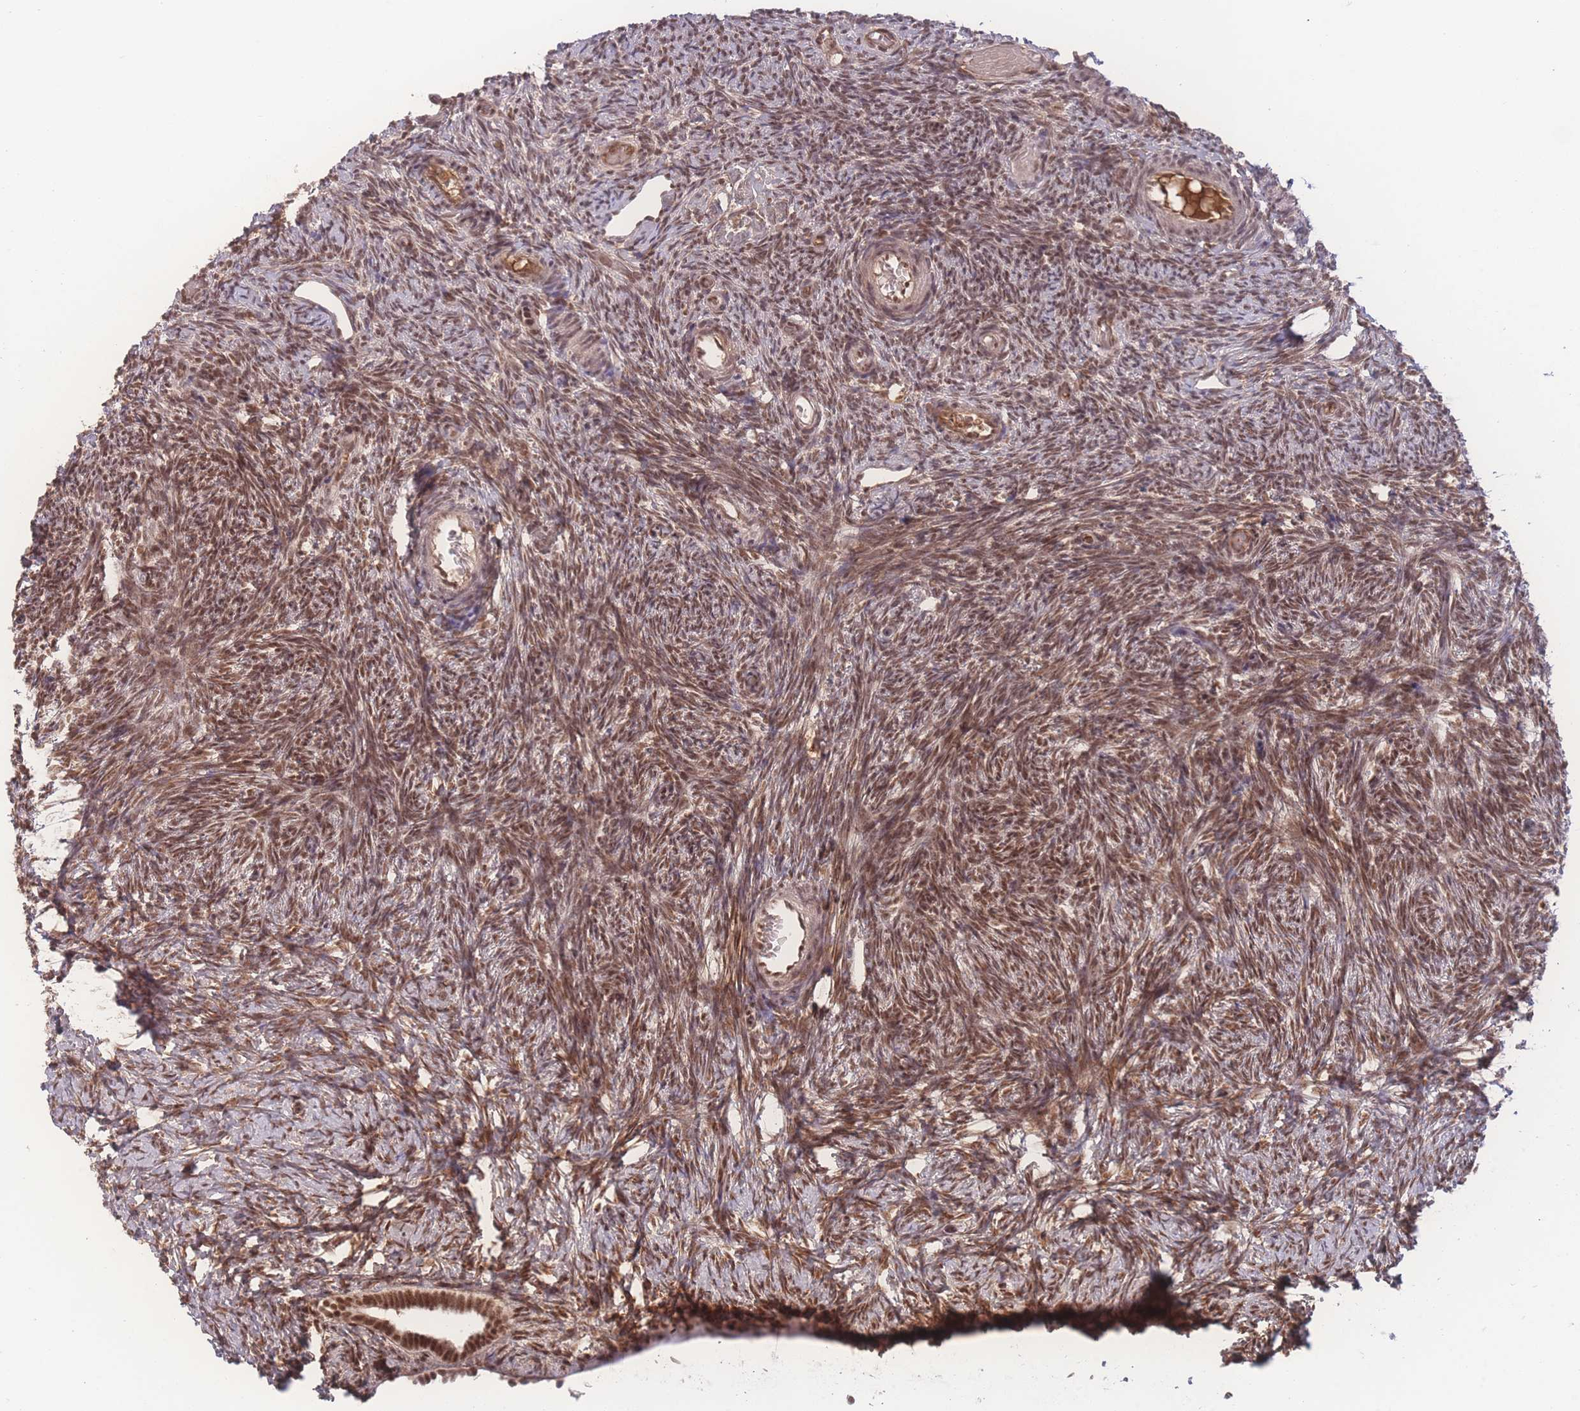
{"staining": {"intensity": "moderate", "quantity": ">75%", "location": "cytoplasmic/membranous,nuclear"}, "tissue": "ovary", "cell_type": "Ovarian stroma cells", "image_type": "normal", "snomed": [{"axis": "morphology", "description": "Normal tissue, NOS"}, {"axis": "topography", "description": "Ovary"}], "caption": "DAB (3,3'-diaminobenzidine) immunohistochemical staining of benign ovary displays moderate cytoplasmic/membranous,nuclear protein positivity in approximately >75% of ovarian stroma cells.", "gene": "RAVER1", "patient": {"sex": "female", "age": 39}}